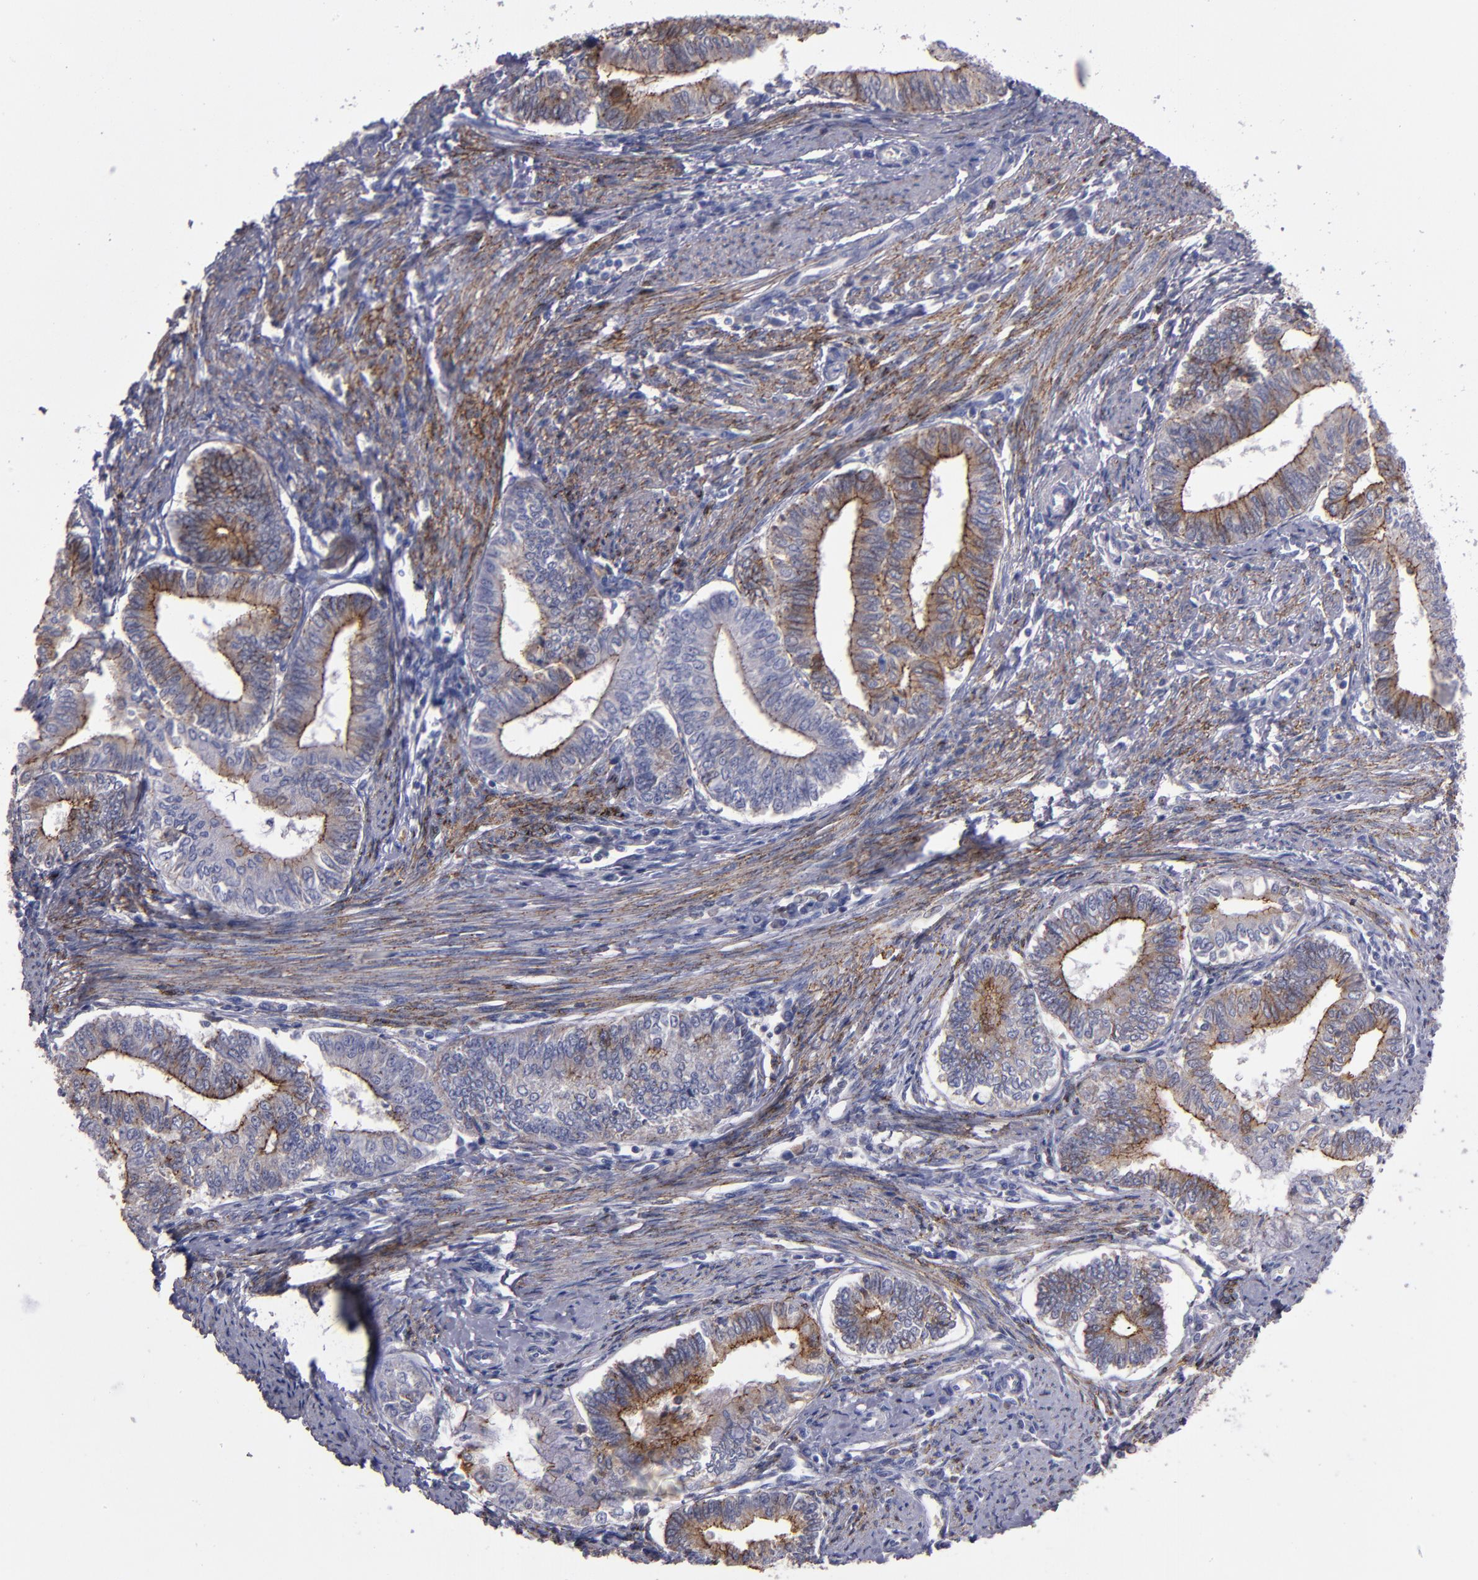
{"staining": {"intensity": "moderate", "quantity": ">75%", "location": "cytoplasmic/membranous"}, "tissue": "endometrial cancer", "cell_type": "Tumor cells", "image_type": "cancer", "snomed": [{"axis": "morphology", "description": "Adenocarcinoma, NOS"}, {"axis": "topography", "description": "Endometrium"}], "caption": "This image demonstrates immunohistochemistry staining of adenocarcinoma (endometrial), with medium moderate cytoplasmic/membranous expression in about >75% of tumor cells.", "gene": "CDH3", "patient": {"sex": "female", "age": 66}}